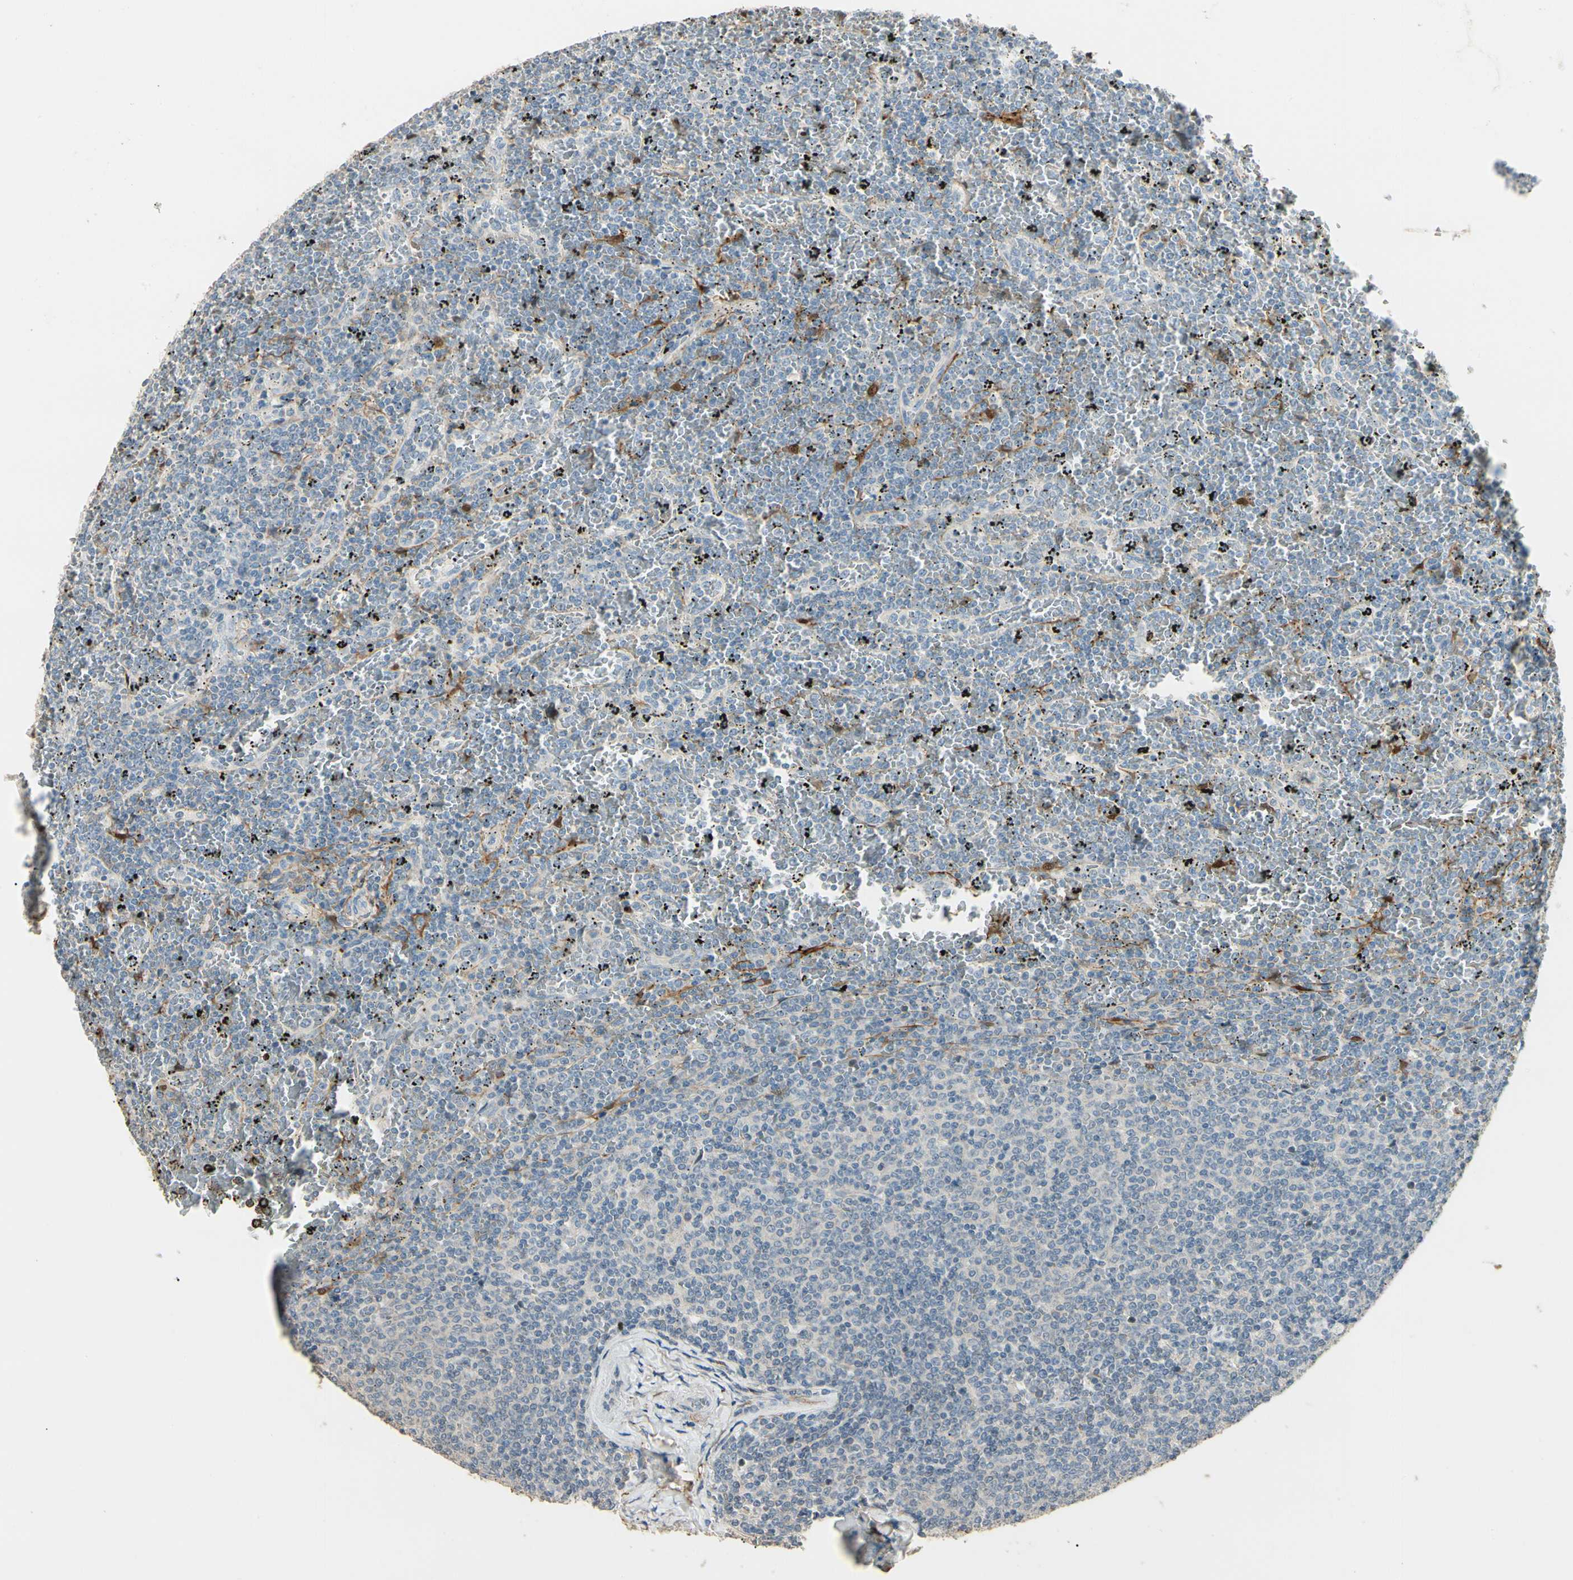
{"staining": {"intensity": "negative", "quantity": "none", "location": "none"}, "tissue": "lymphoma", "cell_type": "Tumor cells", "image_type": "cancer", "snomed": [{"axis": "morphology", "description": "Malignant lymphoma, non-Hodgkin's type, Low grade"}, {"axis": "topography", "description": "Spleen"}], "caption": "Tumor cells are negative for protein expression in human lymphoma.", "gene": "GNE", "patient": {"sex": "female", "age": 77}}